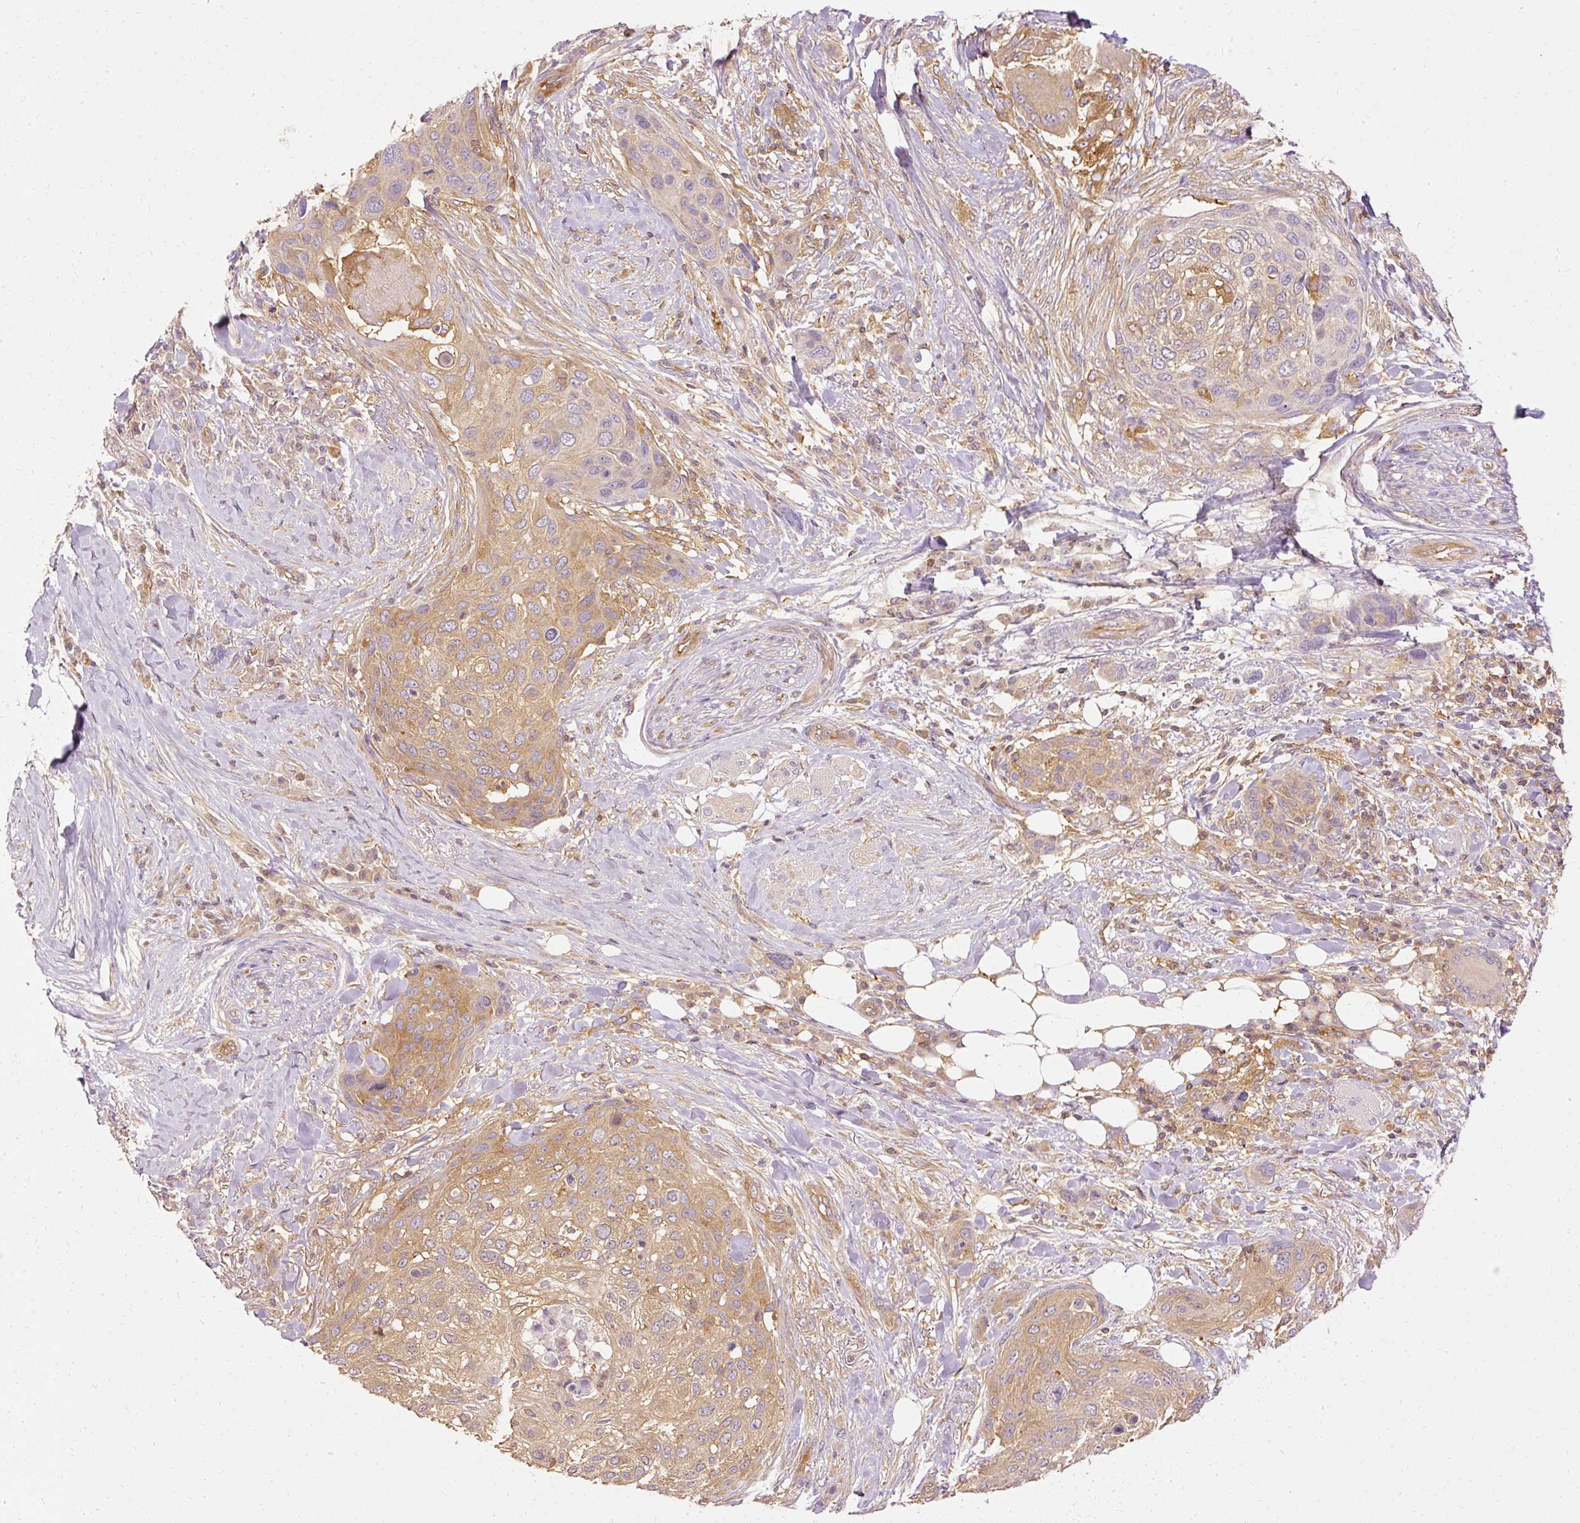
{"staining": {"intensity": "moderate", "quantity": ">75%", "location": "cytoplasmic/membranous"}, "tissue": "skin cancer", "cell_type": "Tumor cells", "image_type": "cancer", "snomed": [{"axis": "morphology", "description": "Squamous cell carcinoma, NOS"}, {"axis": "topography", "description": "Skin"}], "caption": "High-power microscopy captured an immunohistochemistry histopathology image of squamous cell carcinoma (skin), revealing moderate cytoplasmic/membranous positivity in about >75% of tumor cells. (Stains: DAB in brown, nuclei in blue, Microscopy: brightfield microscopy at high magnification).", "gene": "ARMH3", "patient": {"sex": "female", "age": 87}}